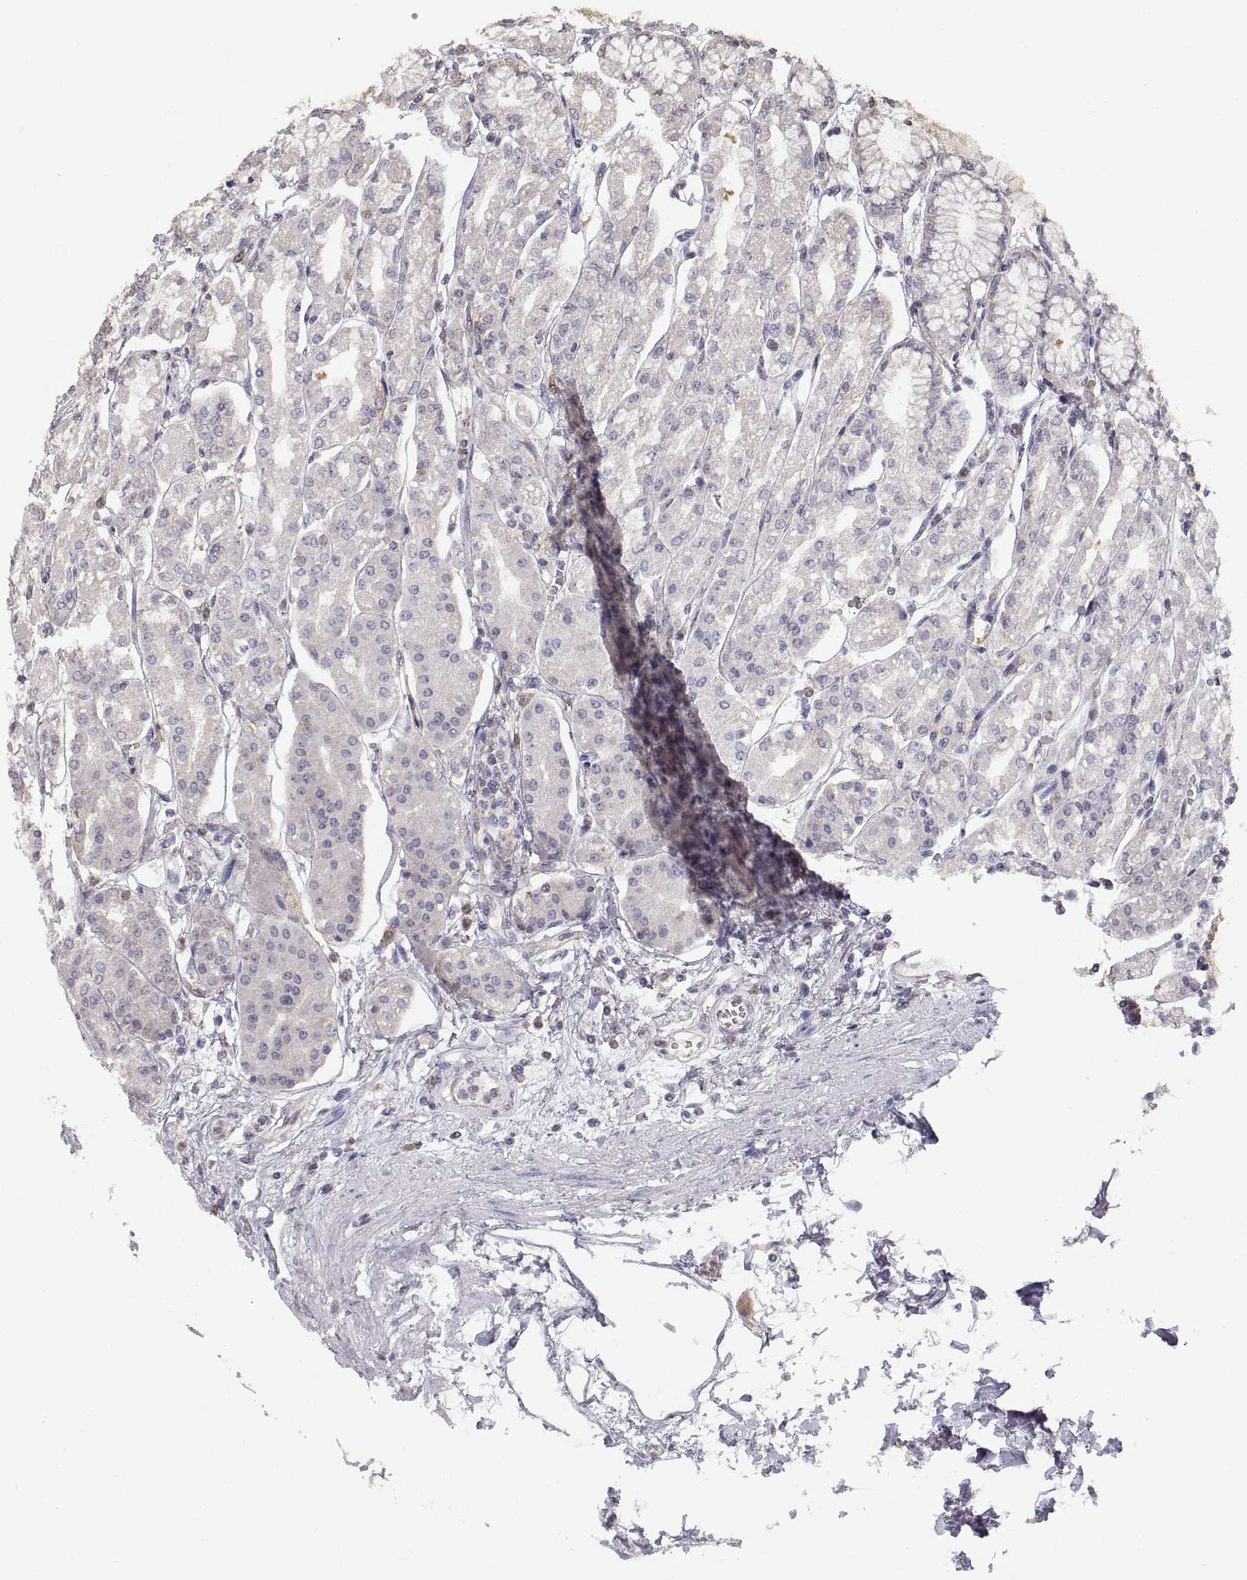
{"staining": {"intensity": "weak", "quantity": "<25%", "location": "cytoplasmic/membranous"}, "tissue": "stomach", "cell_type": "Glandular cells", "image_type": "normal", "snomed": [{"axis": "morphology", "description": "Normal tissue, NOS"}, {"axis": "topography", "description": "Skeletal muscle"}, {"axis": "topography", "description": "Stomach"}], "caption": "Histopathology image shows no significant protein staining in glandular cells of normal stomach. (IHC, brightfield microscopy, high magnification).", "gene": "HSP90AB1", "patient": {"sex": "female", "age": 57}}